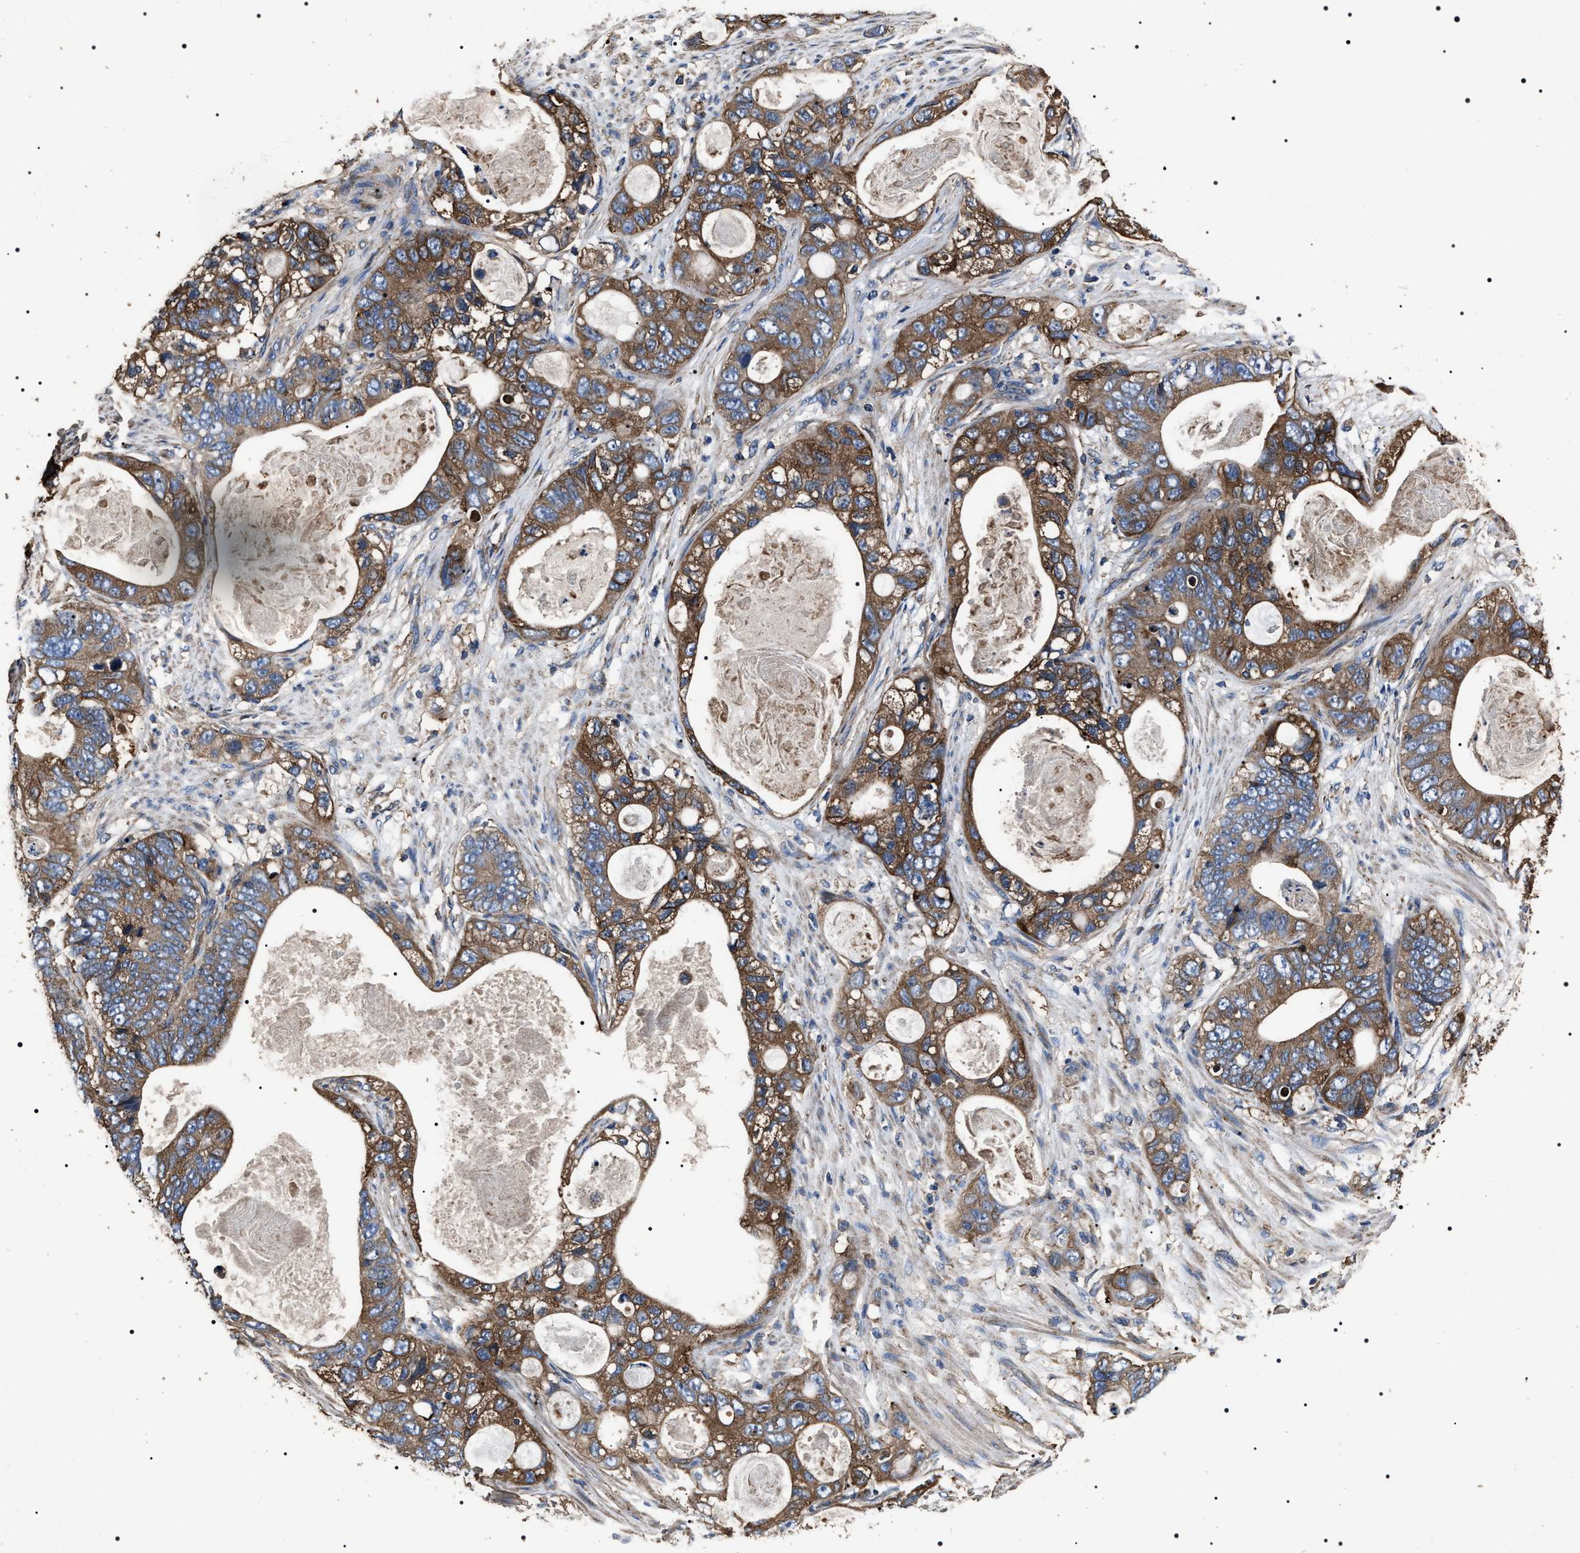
{"staining": {"intensity": "moderate", "quantity": ">75%", "location": "cytoplasmic/membranous"}, "tissue": "stomach cancer", "cell_type": "Tumor cells", "image_type": "cancer", "snomed": [{"axis": "morphology", "description": "Normal tissue, NOS"}, {"axis": "morphology", "description": "Adenocarcinoma, NOS"}, {"axis": "topography", "description": "Stomach"}], "caption": "Approximately >75% of tumor cells in stomach cancer show moderate cytoplasmic/membranous protein positivity as visualized by brown immunohistochemical staining.", "gene": "HSCB", "patient": {"sex": "female", "age": 89}}